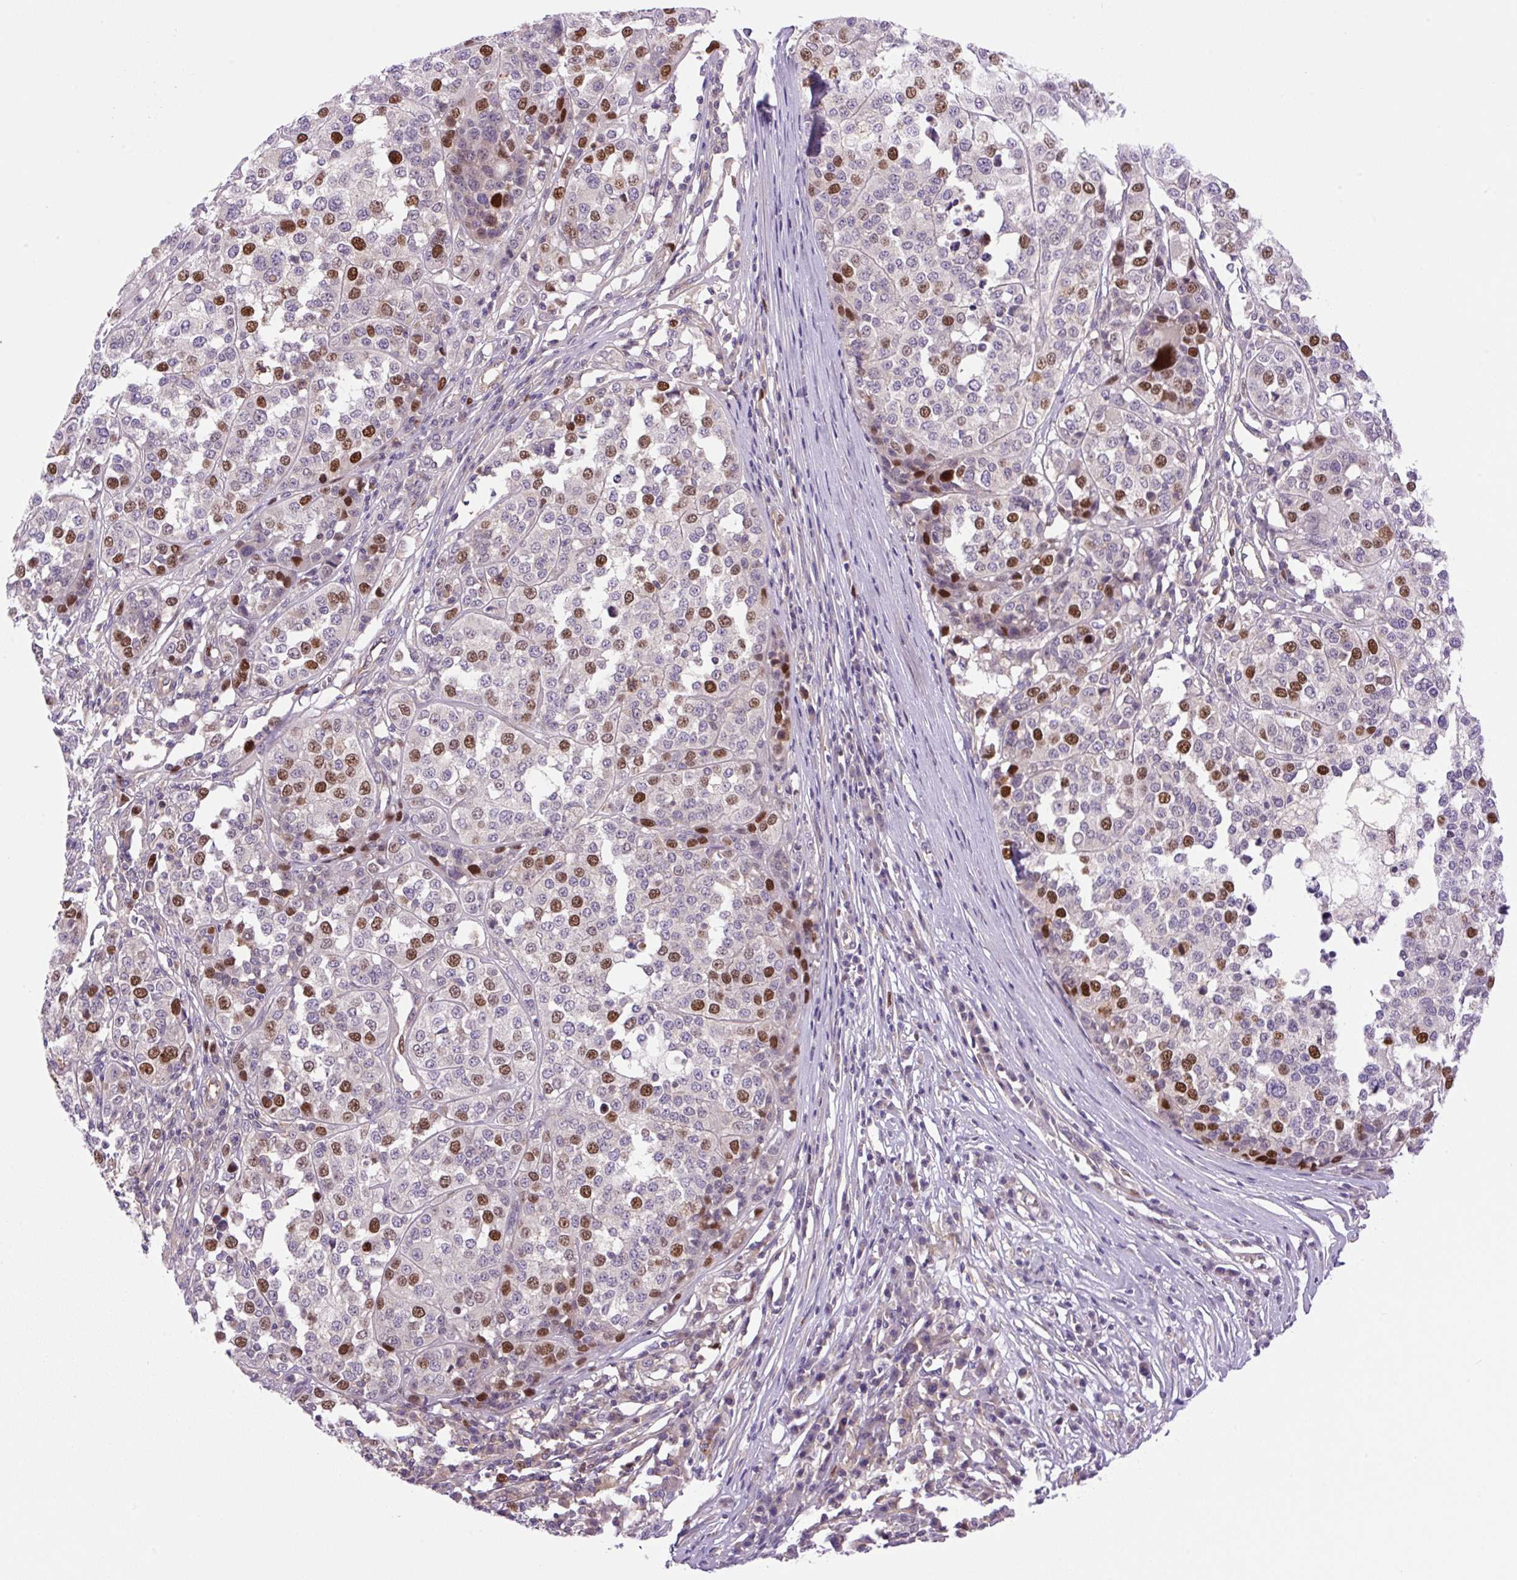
{"staining": {"intensity": "strong", "quantity": "25%-75%", "location": "nuclear"}, "tissue": "melanoma", "cell_type": "Tumor cells", "image_type": "cancer", "snomed": [{"axis": "morphology", "description": "Malignant melanoma, Metastatic site"}, {"axis": "topography", "description": "Lymph node"}], "caption": "Protein expression analysis of human melanoma reveals strong nuclear staining in approximately 25%-75% of tumor cells. Using DAB (3,3'-diaminobenzidine) (brown) and hematoxylin (blue) stains, captured at high magnification using brightfield microscopy.", "gene": "KIFC1", "patient": {"sex": "male", "age": 44}}